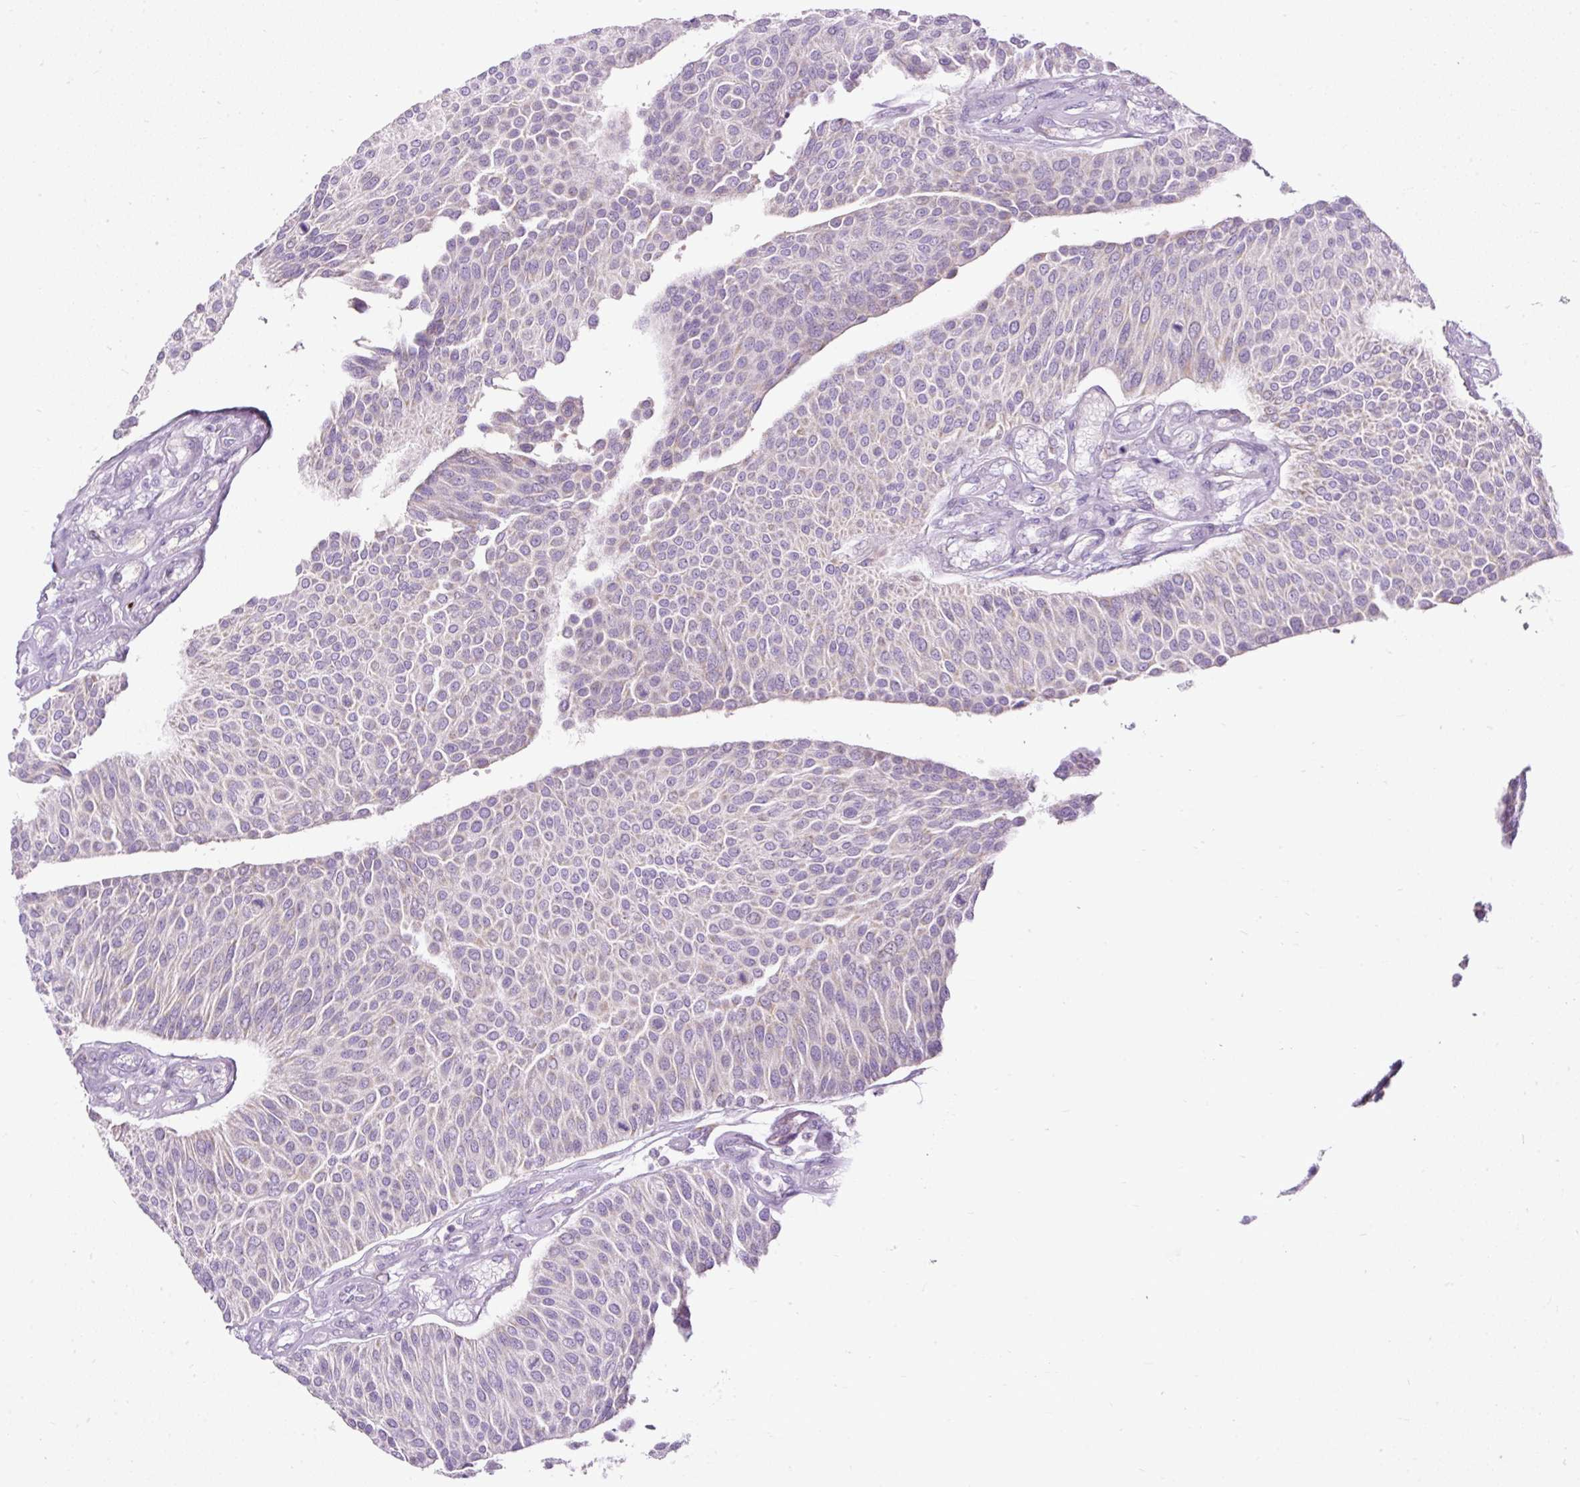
{"staining": {"intensity": "weak", "quantity": "<25%", "location": "cytoplasmic/membranous"}, "tissue": "urothelial cancer", "cell_type": "Tumor cells", "image_type": "cancer", "snomed": [{"axis": "morphology", "description": "Urothelial carcinoma, NOS"}, {"axis": "topography", "description": "Urinary bladder"}], "caption": "Immunohistochemistry (IHC) micrograph of neoplastic tissue: human urothelial cancer stained with DAB reveals no significant protein positivity in tumor cells.", "gene": "FMC1", "patient": {"sex": "male", "age": 55}}